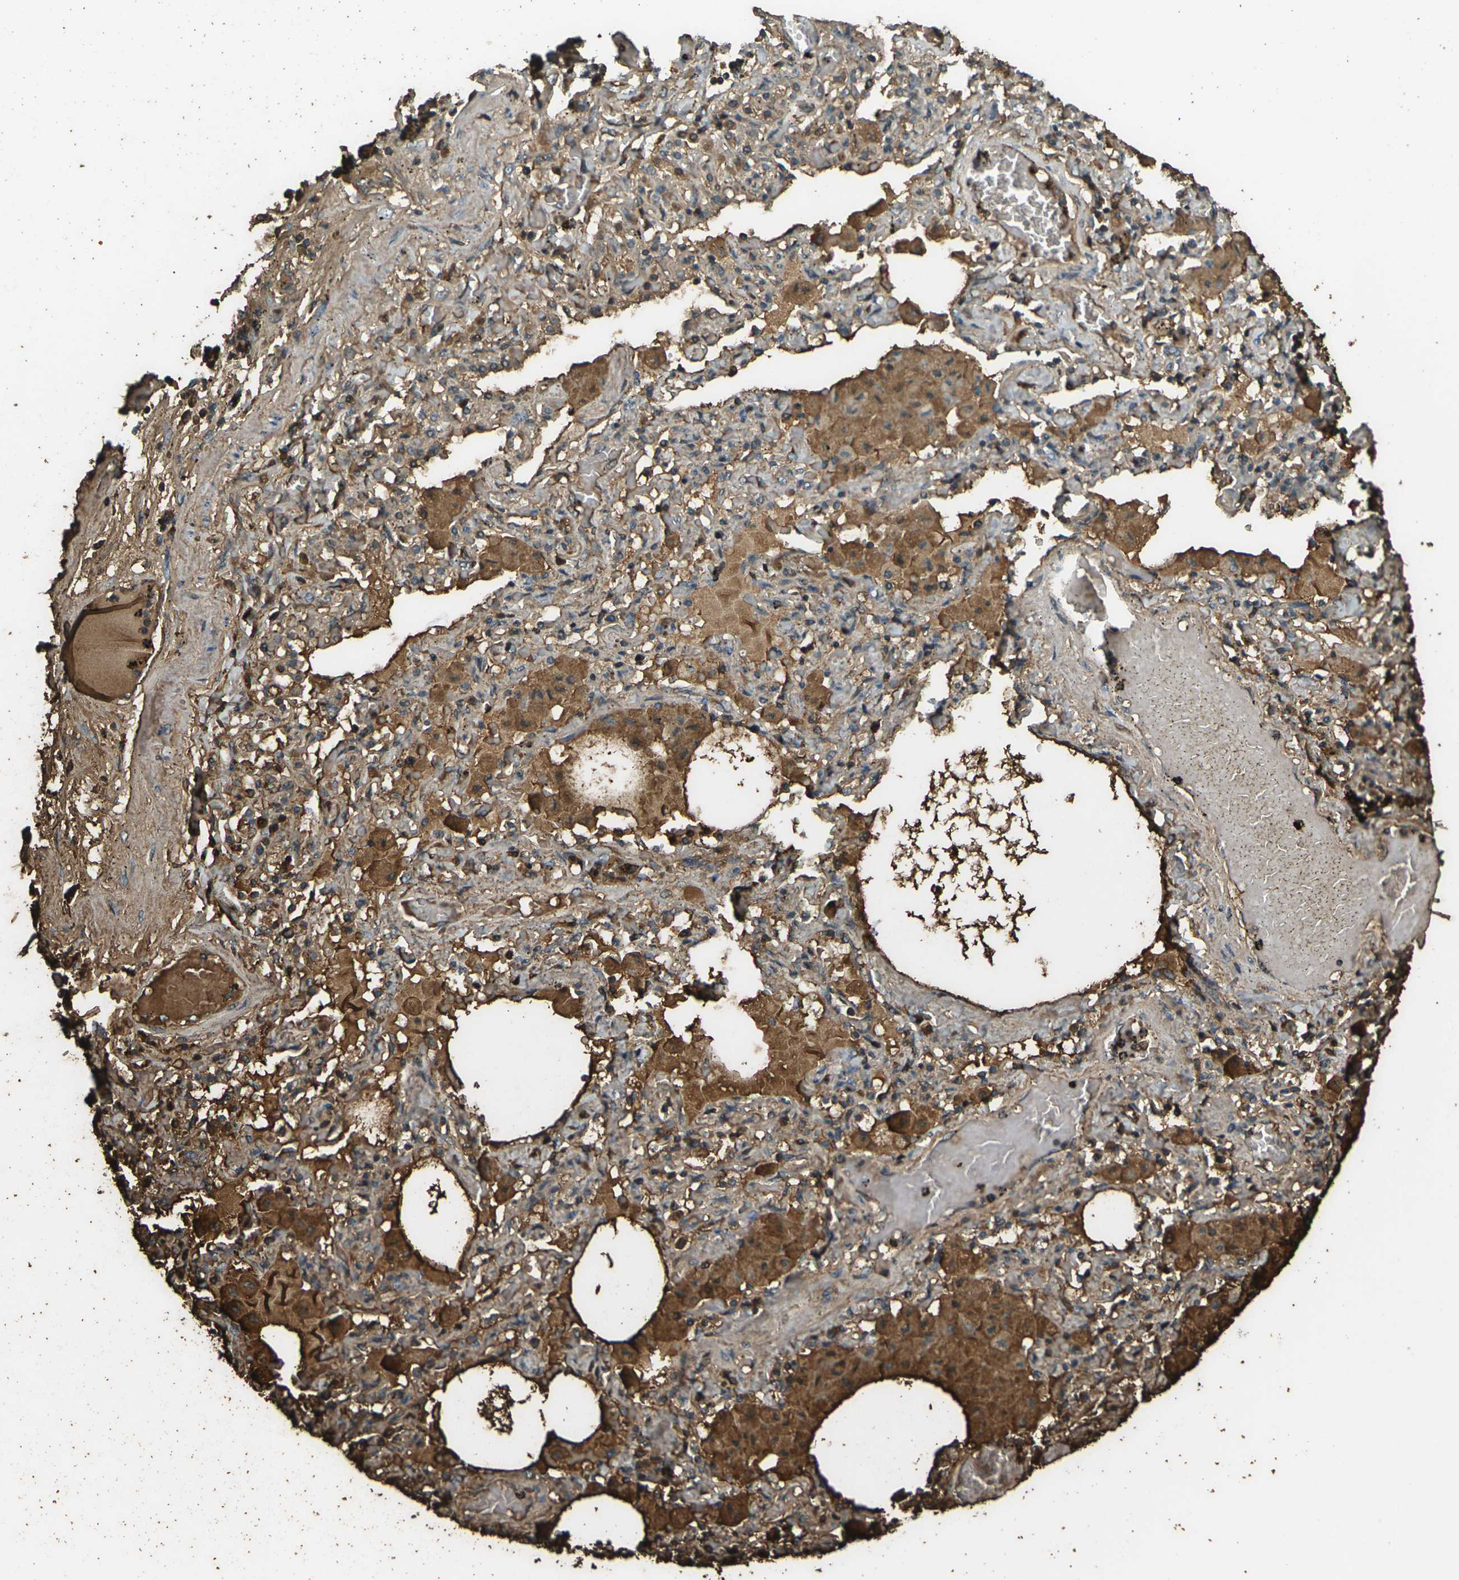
{"staining": {"intensity": "strong", "quantity": "25%-75%", "location": "cytoplasmic/membranous"}, "tissue": "lung cancer", "cell_type": "Tumor cells", "image_type": "cancer", "snomed": [{"axis": "morphology", "description": "Squamous cell carcinoma, NOS"}, {"axis": "topography", "description": "Lung"}], "caption": "Brown immunohistochemical staining in squamous cell carcinoma (lung) displays strong cytoplasmic/membranous staining in approximately 25%-75% of tumor cells.", "gene": "CYP1B1", "patient": {"sex": "female", "age": 47}}